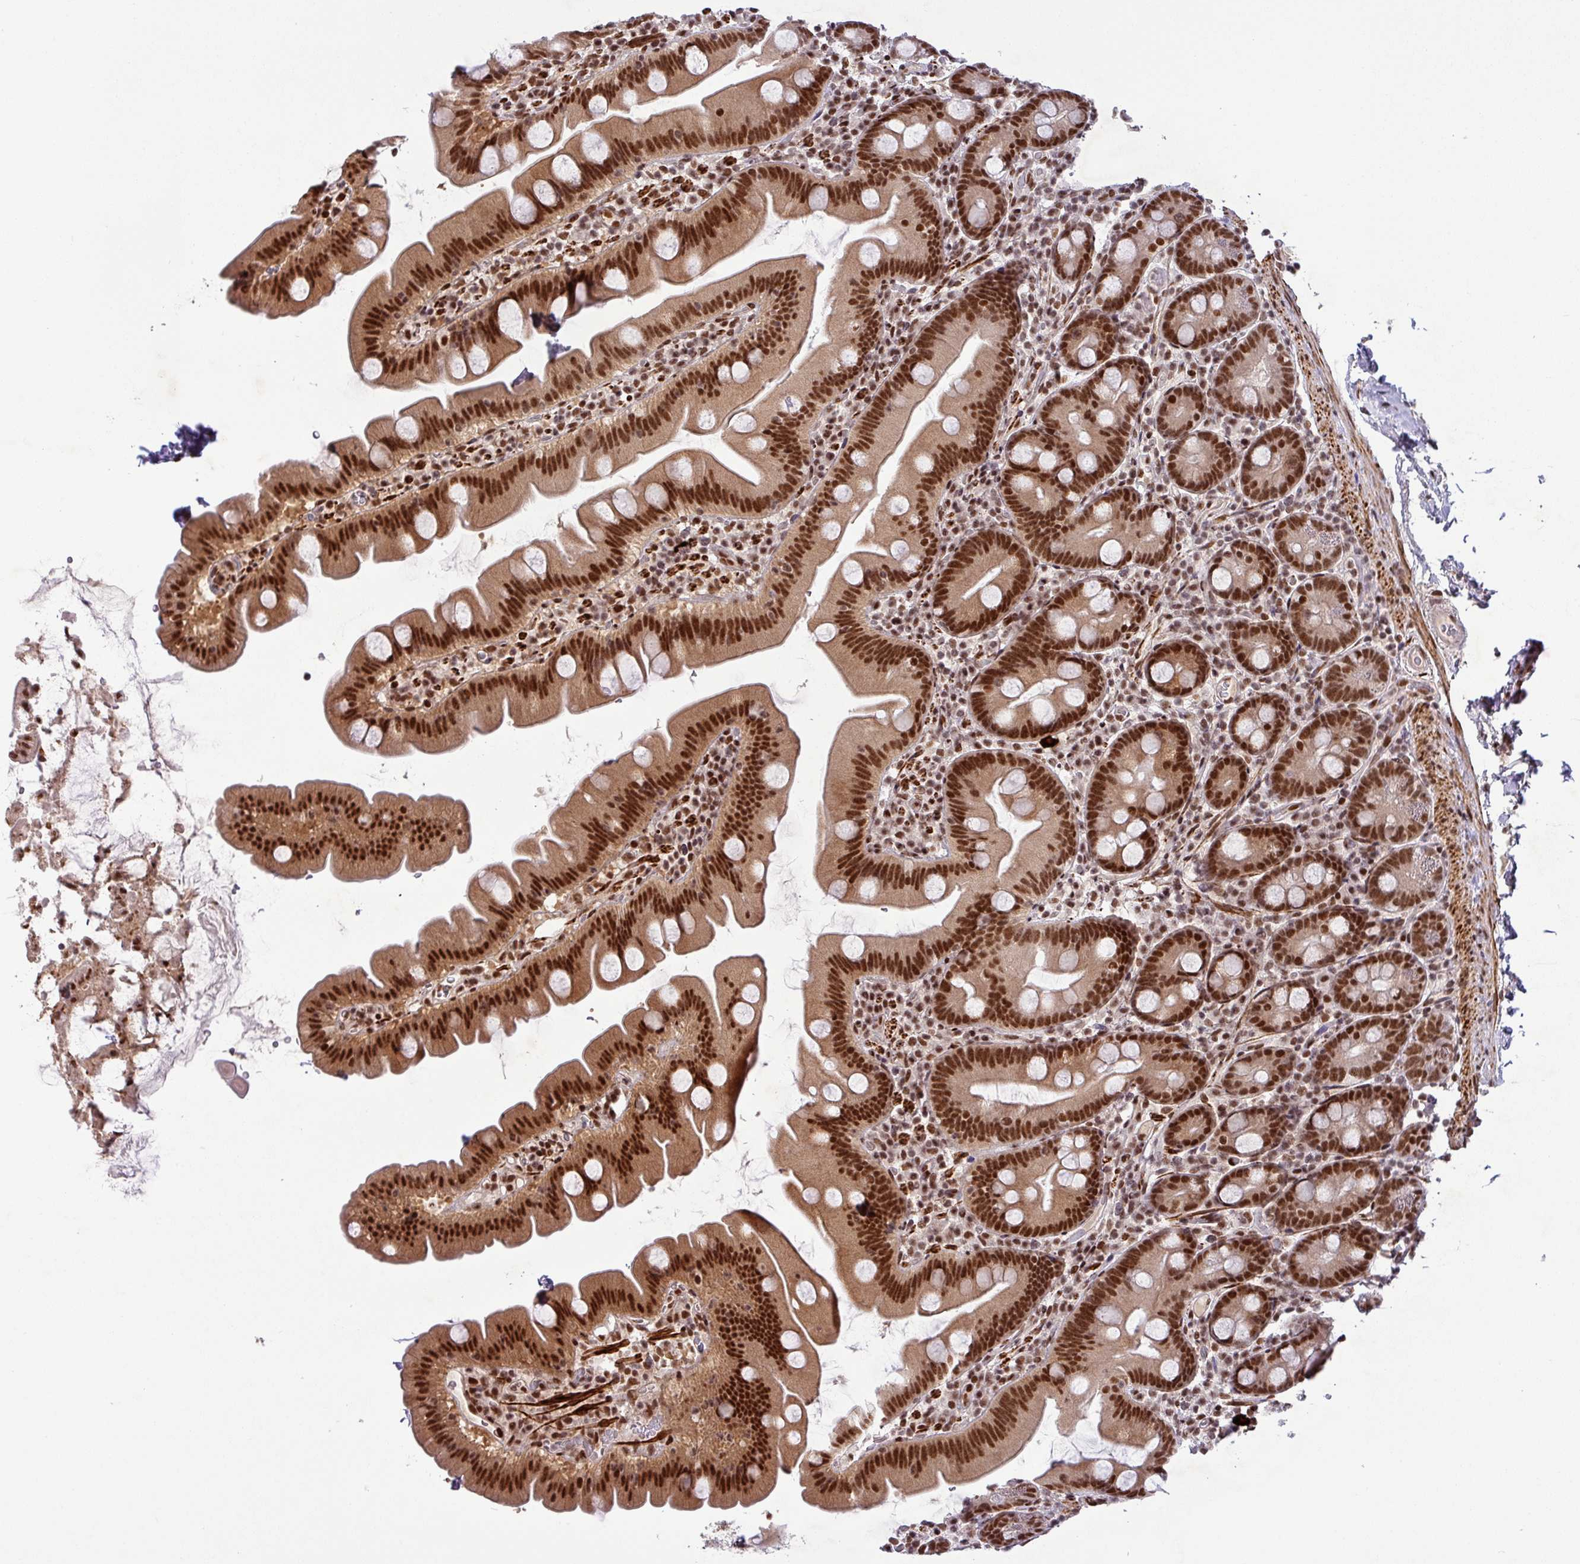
{"staining": {"intensity": "strong", "quantity": ">75%", "location": "cytoplasmic/membranous,nuclear"}, "tissue": "small intestine", "cell_type": "Glandular cells", "image_type": "normal", "snomed": [{"axis": "morphology", "description": "Normal tissue, NOS"}, {"axis": "topography", "description": "Small intestine"}], "caption": "Brown immunohistochemical staining in normal small intestine demonstrates strong cytoplasmic/membranous,nuclear expression in about >75% of glandular cells. (Stains: DAB in brown, nuclei in blue, Microscopy: brightfield microscopy at high magnification).", "gene": "SRSF2", "patient": {"sex": "female", "age": 68}}